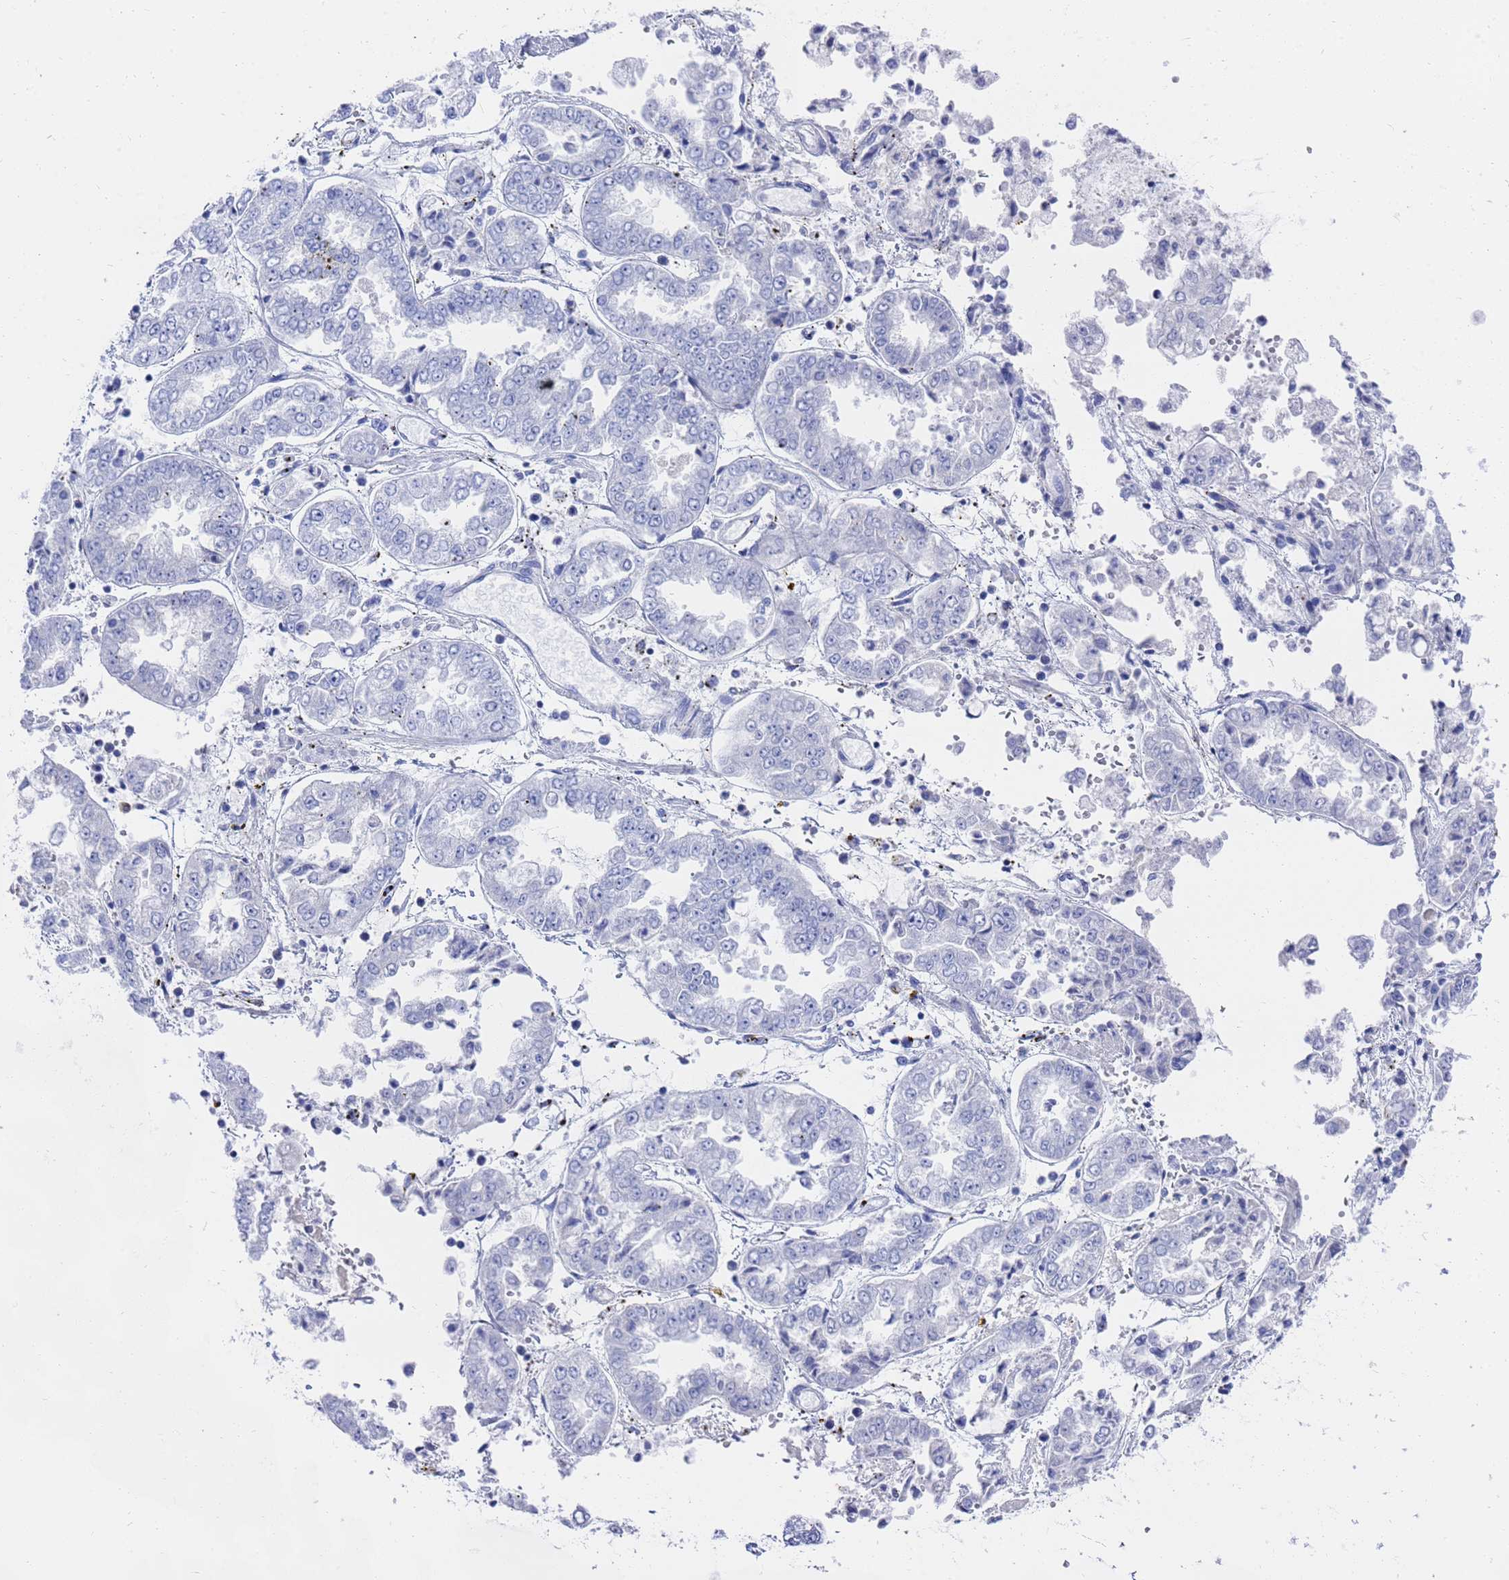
{"staining": {"intensity": "negative", "quantity": "none", "location": "none"}, "tissue": "stomach cancer", "cell_type": "Tumor cells", "image_type": "cancer", "snomed": [{"axis": "morphology", "description": "Adenocarcinoma, NOS"}, {"axis": "topography", "description": "Stomach"}], "caption": "Immunohistochemical staining of stomach cancer displays no significant expression in tumor cells. (DAB (3,3'-diaminobenzidine) IHC, high magnification).", "gene": "GGT1", "patient": {"sex": "male", "age": 76}}